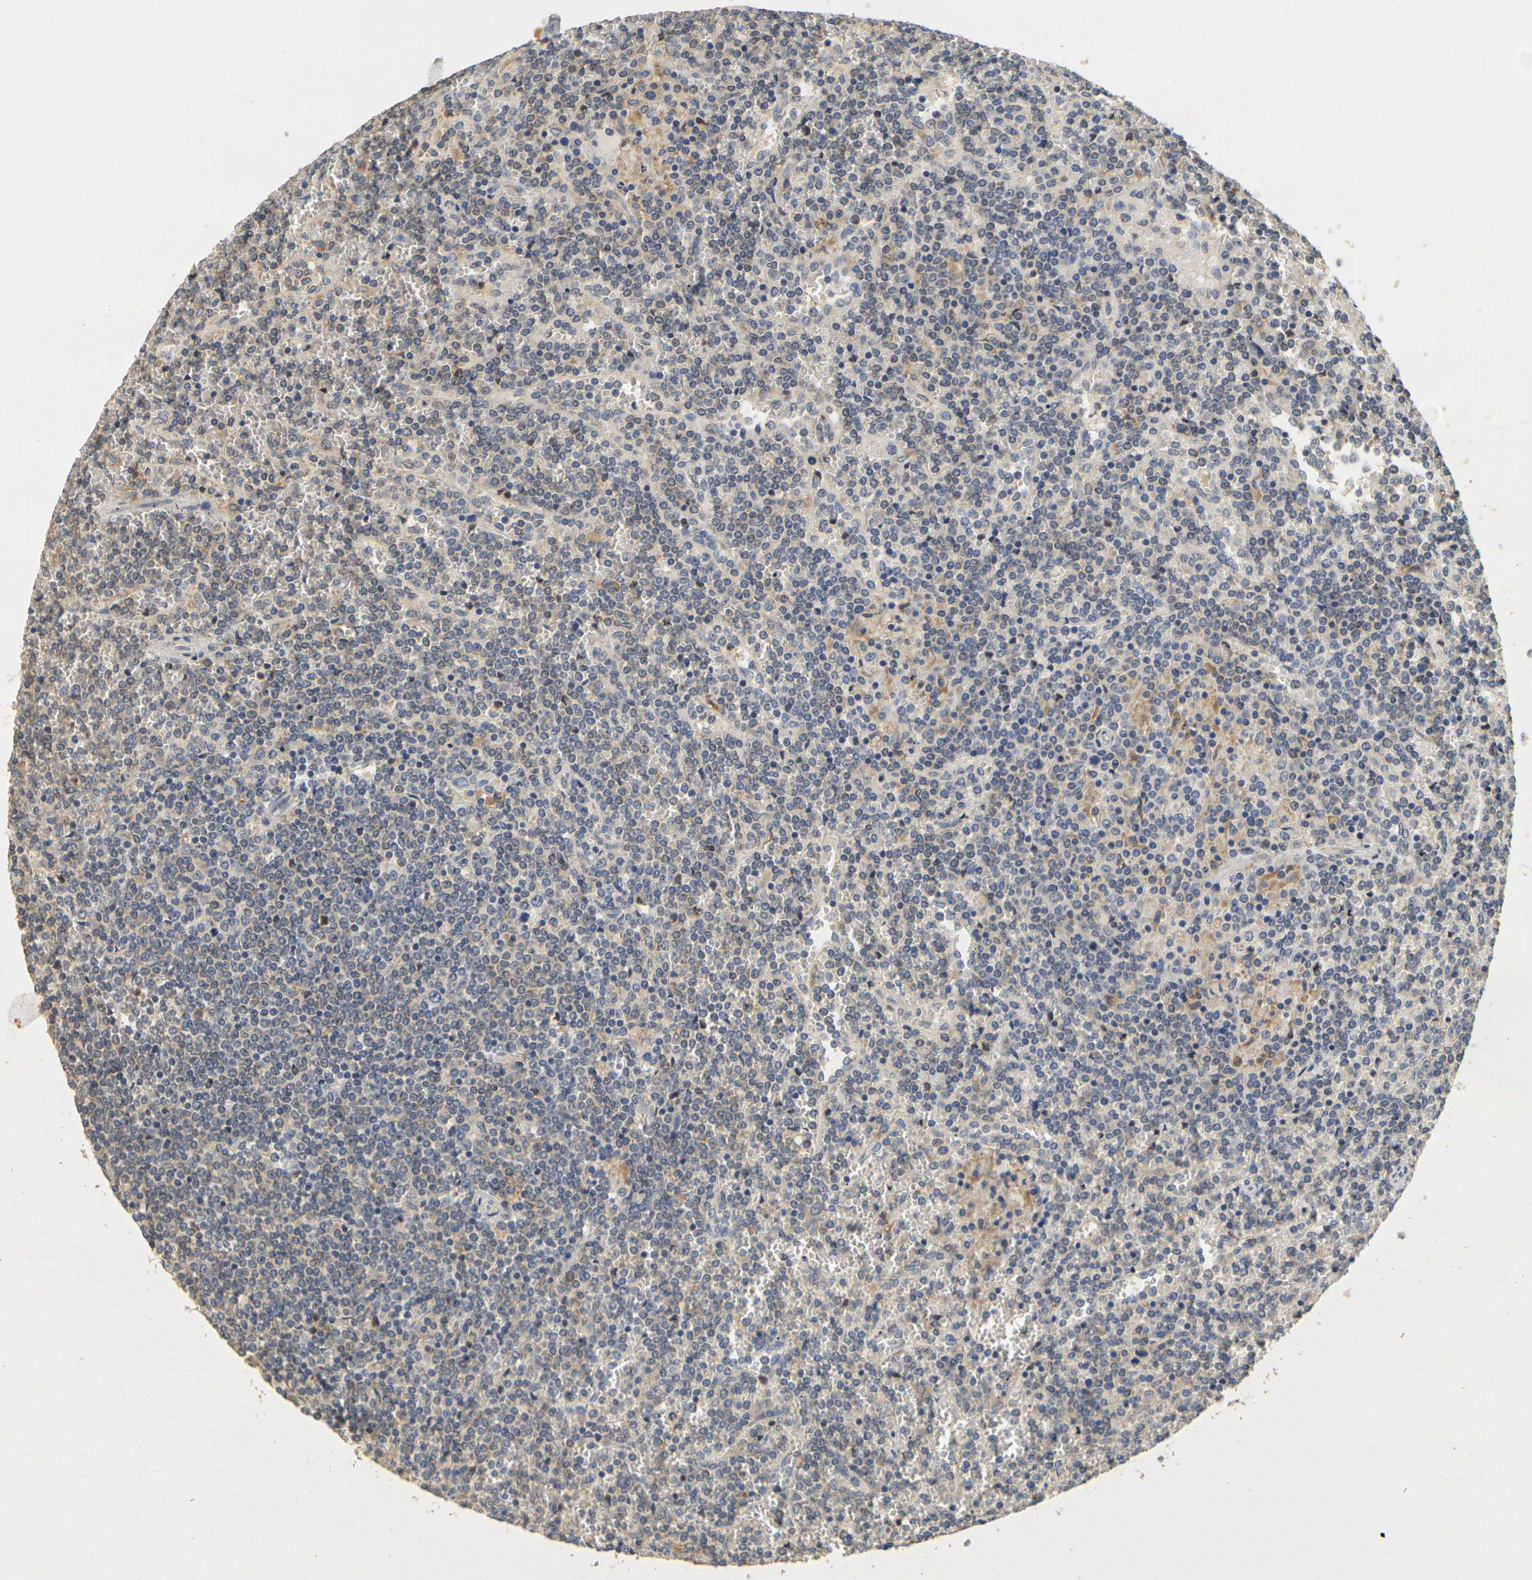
{"staining": {"intensity": "negative", "quantity": "none", "location": "none"}, "tissue": "lymphoma", "cell_type": "Tumor cells", "image_type": "cancer", "snomed": [{"axis": "morphology", "description": "Malignant lymphoma, non-Hodgkin's type, Low grade"}, {"axis": "topography", "description": "Spleen"}], "caption": "This is a image of immunohistochemistry staining of low-grade malignant lymphoma, non-Hodgkin's type, which shows no expression in tumor cells. The staining is performed using DAB (3,3'-diaminobenzidine) brown chromogen with nuclei counter-stained in using hematoxylin.", "gene": "GDAP1", "patient": {"sex": "female", "age": 19}}